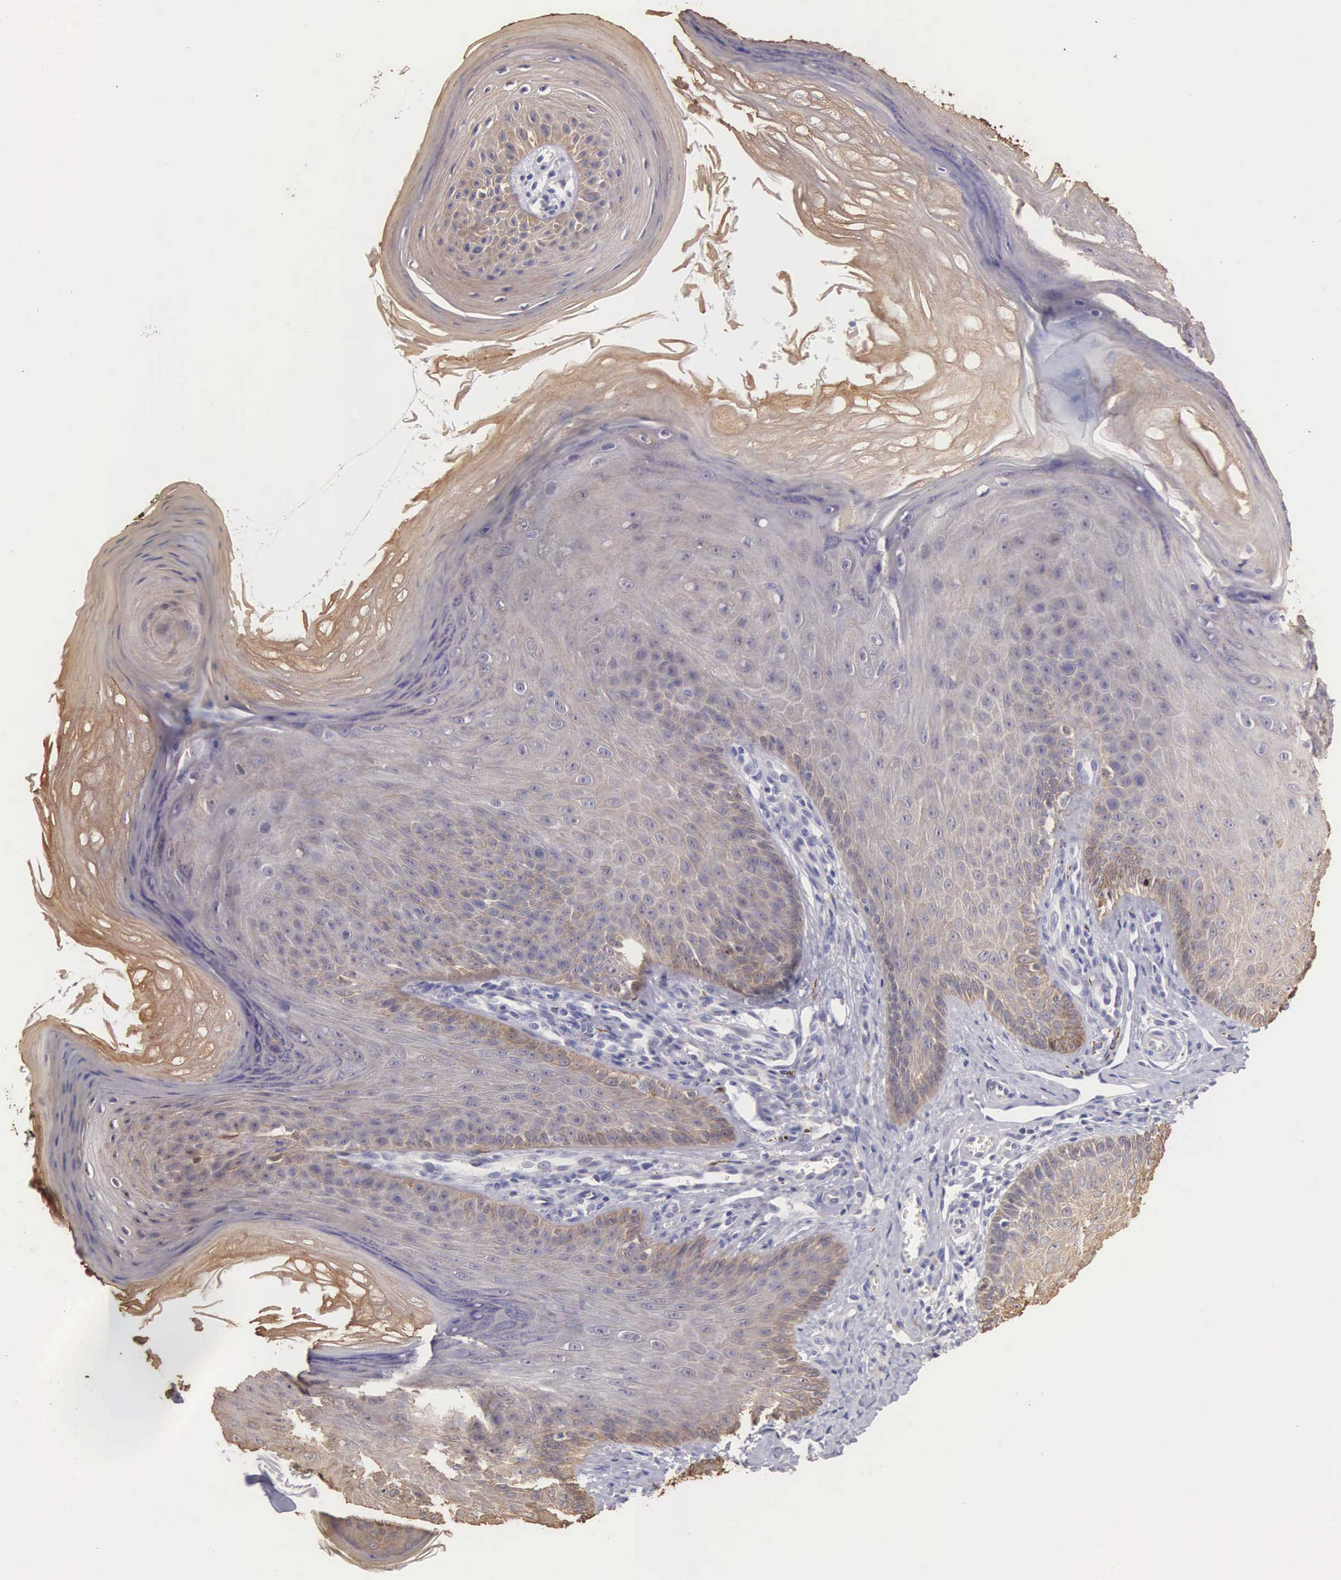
{"staining": {"intensity": "negative", "quantity": "none", "location": "none"}, "tissue": "skin", "cell_type": "Fibroblasts", "image_type": "normal", "snomed": [{"axis": "morphology", "description": "Normal tissue, NOS"}, {"axis": "topography", "description": "Skin"}], "caption": "High power microscopy micrograph of an immunohistochemistry (IHC) micrograph of unremarkable skin, revealing no significant expression in fibroblasts. (Brightfield microscopy of DAB immunohistochemistry at high magnification).", "gene": "PIR", "patient": {"sex": "female", "age": 15}}